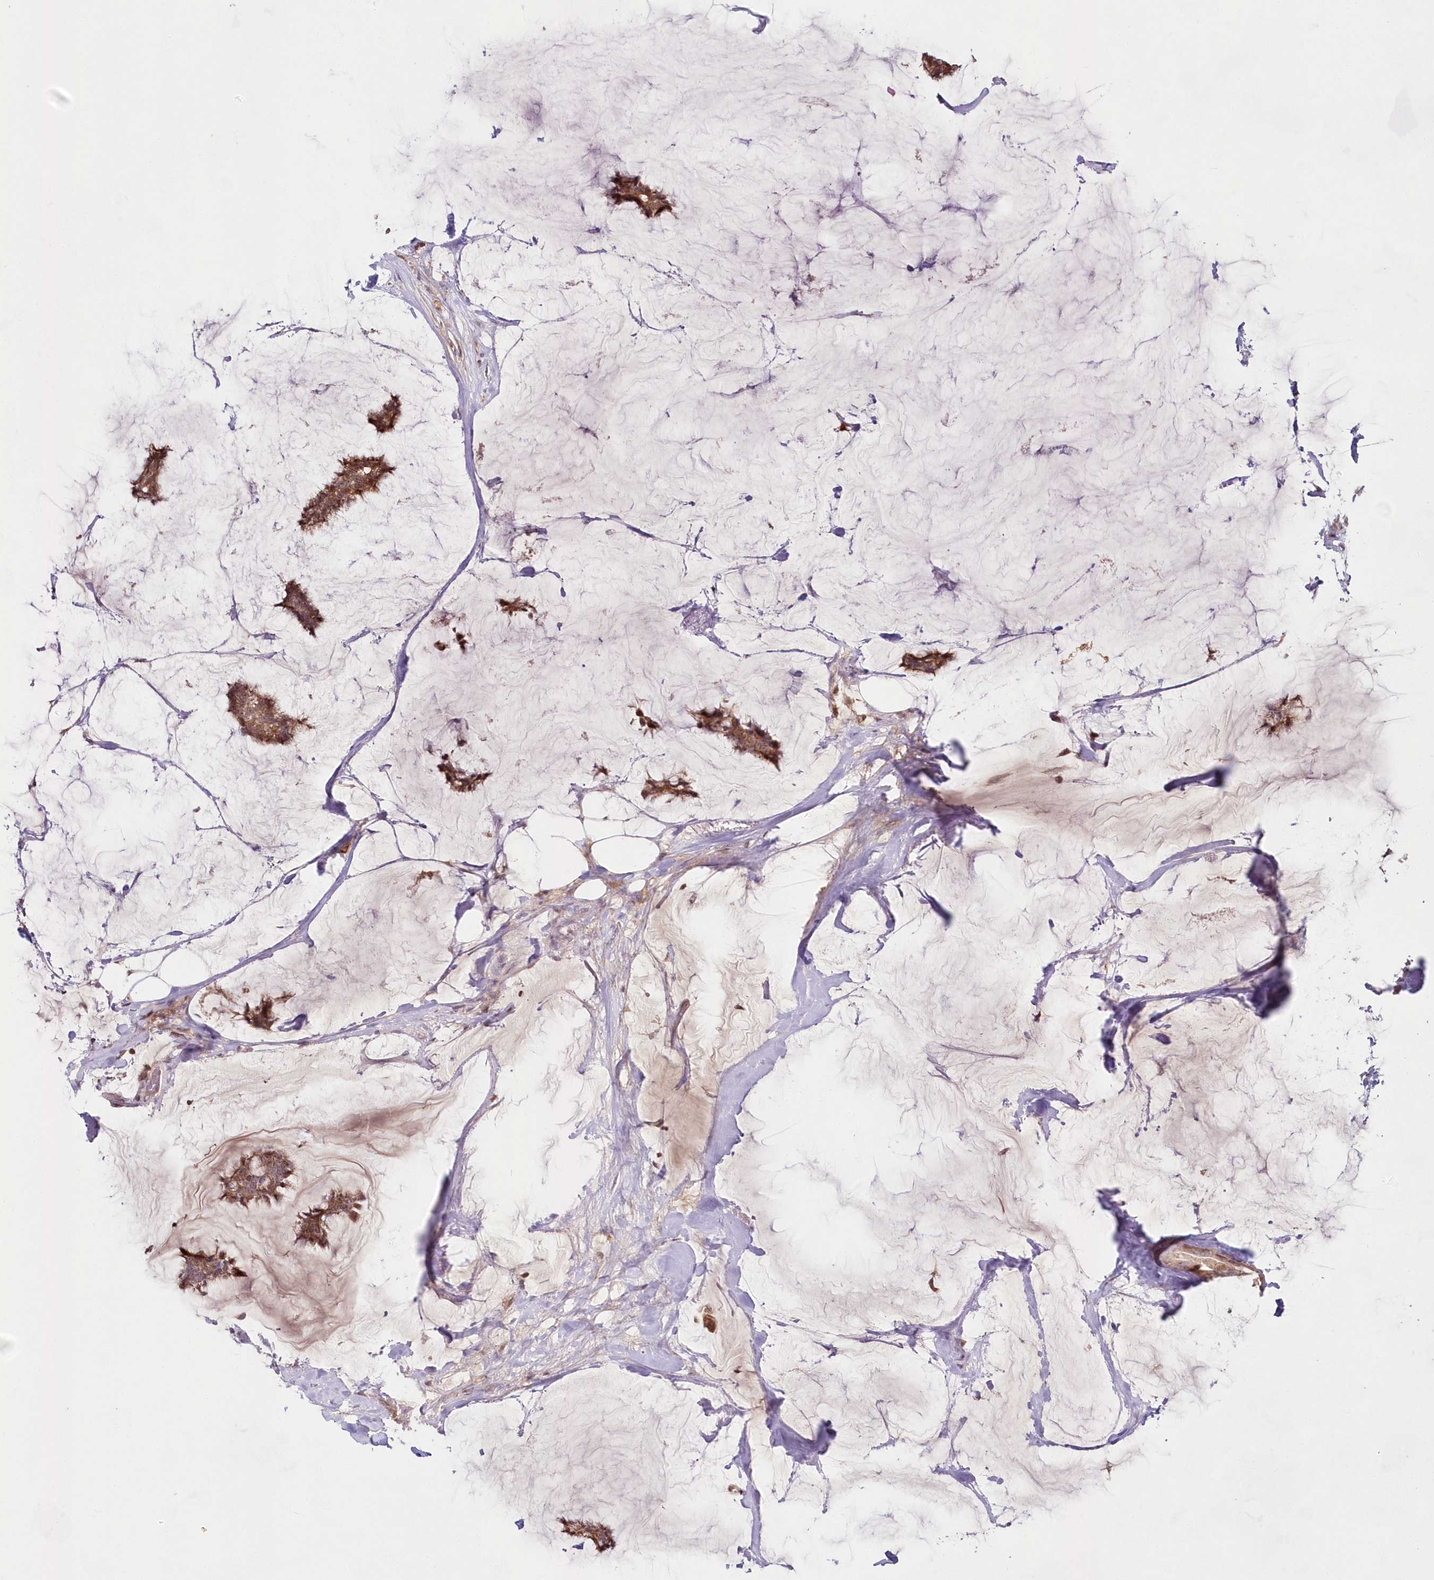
{"staining": {"intensity": "moderate", "quantity": ">75%", "location": "cytoplasmic/membranous"}, "tissue": "breast cancer", "cell_type": "Tumor cells", "image_type": "cancer", "snomed": [{"axis": "morphology", "description": "Duct carcinoma"}, {"axis": "topography", "description": "Breast"}], "caption": "This image reveals immunohistochemistry staining of human invasive ductal carcinoma (breast), with medium moderate cytoplasmic/membranous expression in approximately >75% of tumor cells.", "gene": "IMPA1", "patient": {"sex": "female", "age": 93}}